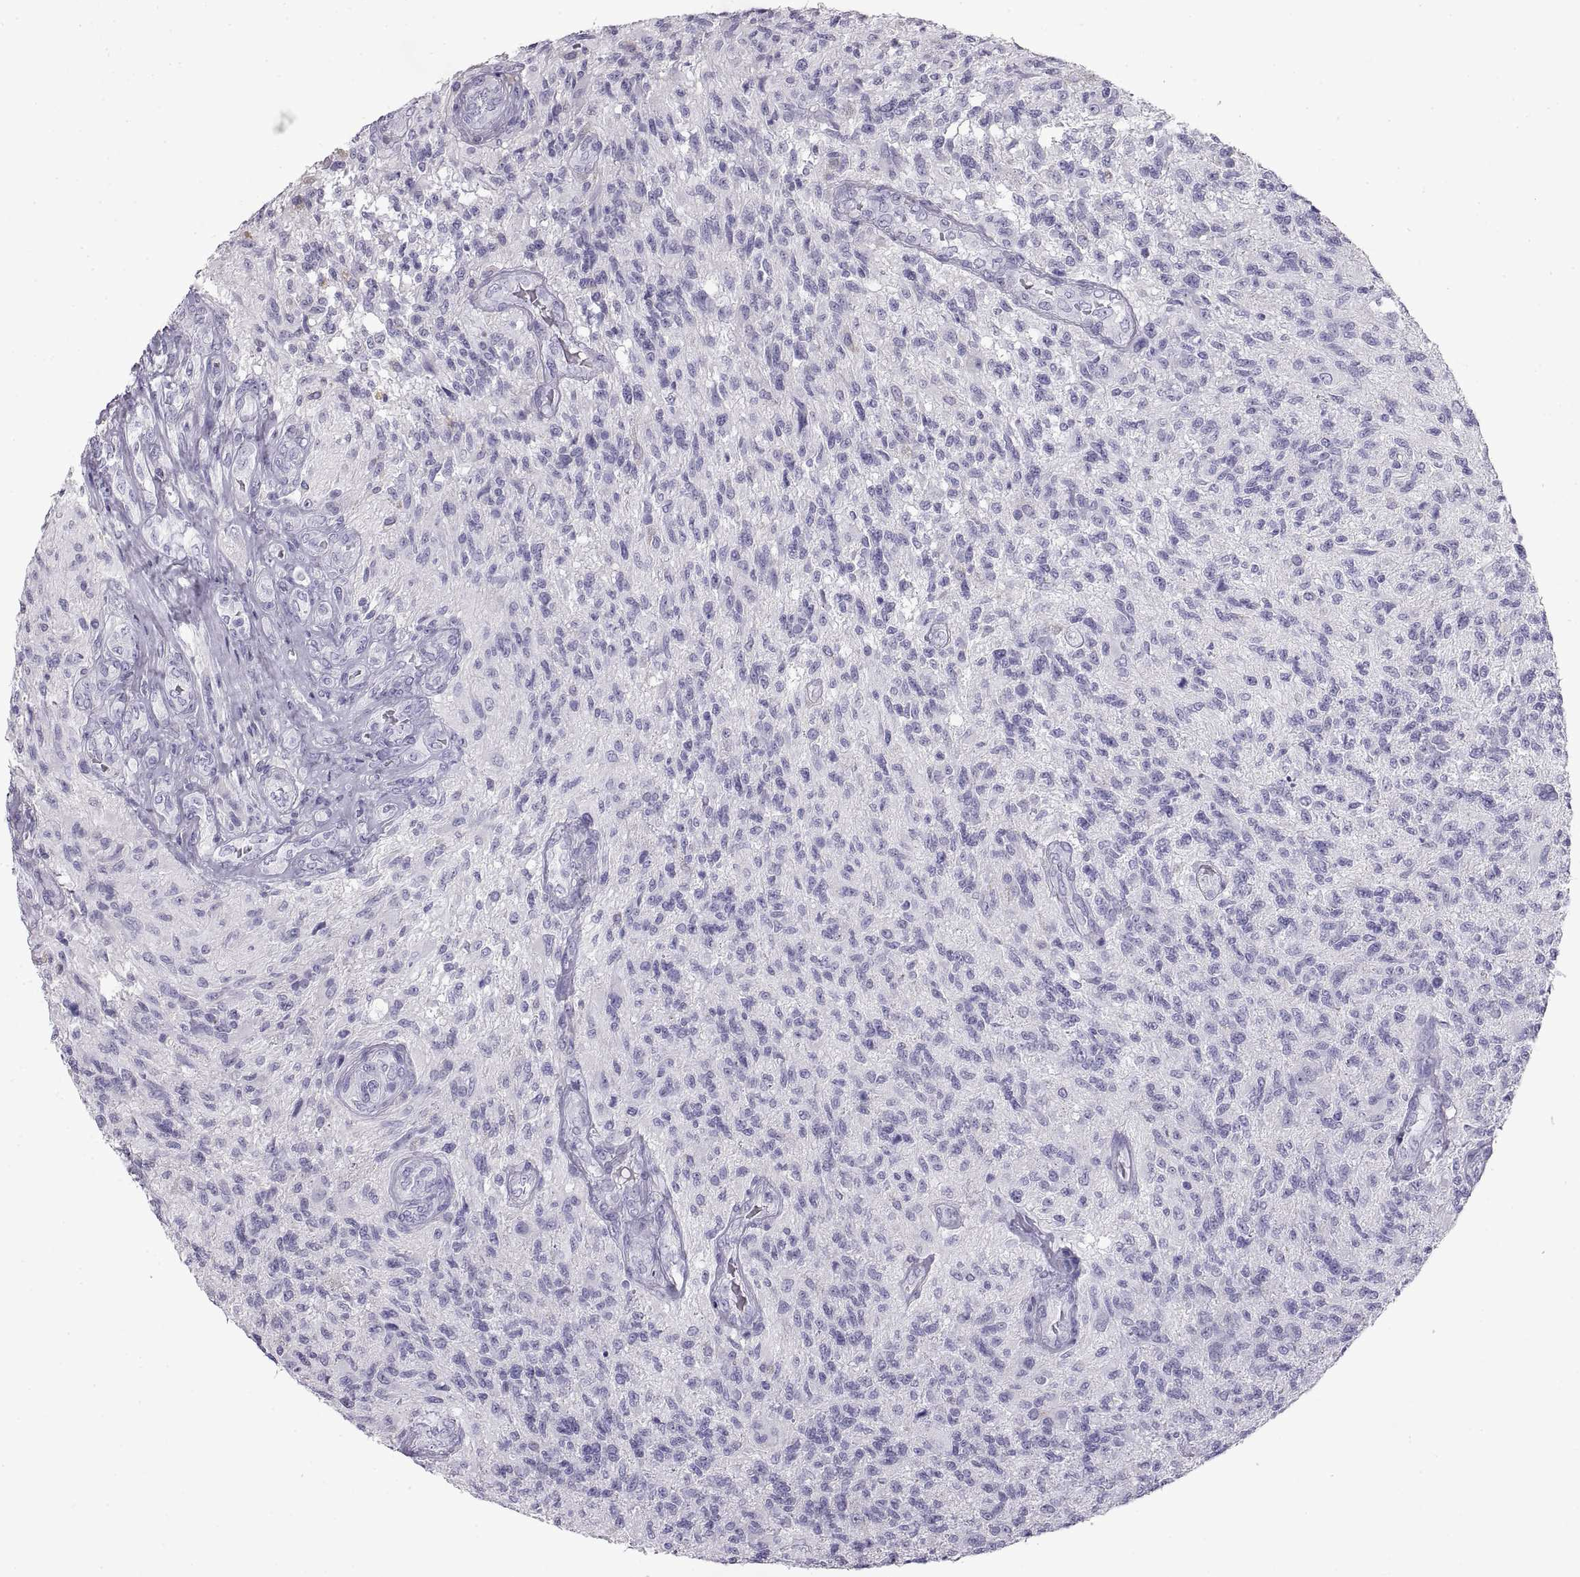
{"staining": {"intensity": "negative", "quantity": "none", "location": "none"}, "tissue": "glioma", "cell_type": "Tumor cells", "image_type": "cancer", "snomed": [{"axis": "morphology", "description": "Glioma, malignant, High grade"}, {"axis": "topography", "description": "Brain"}], "caption": "High-grade glioma (malignant) was stained to show a protein in brown. There is no significant expression in tumor cells.", "gene": "RLBP1", "patient": {"sex": "male", "age": 56}}